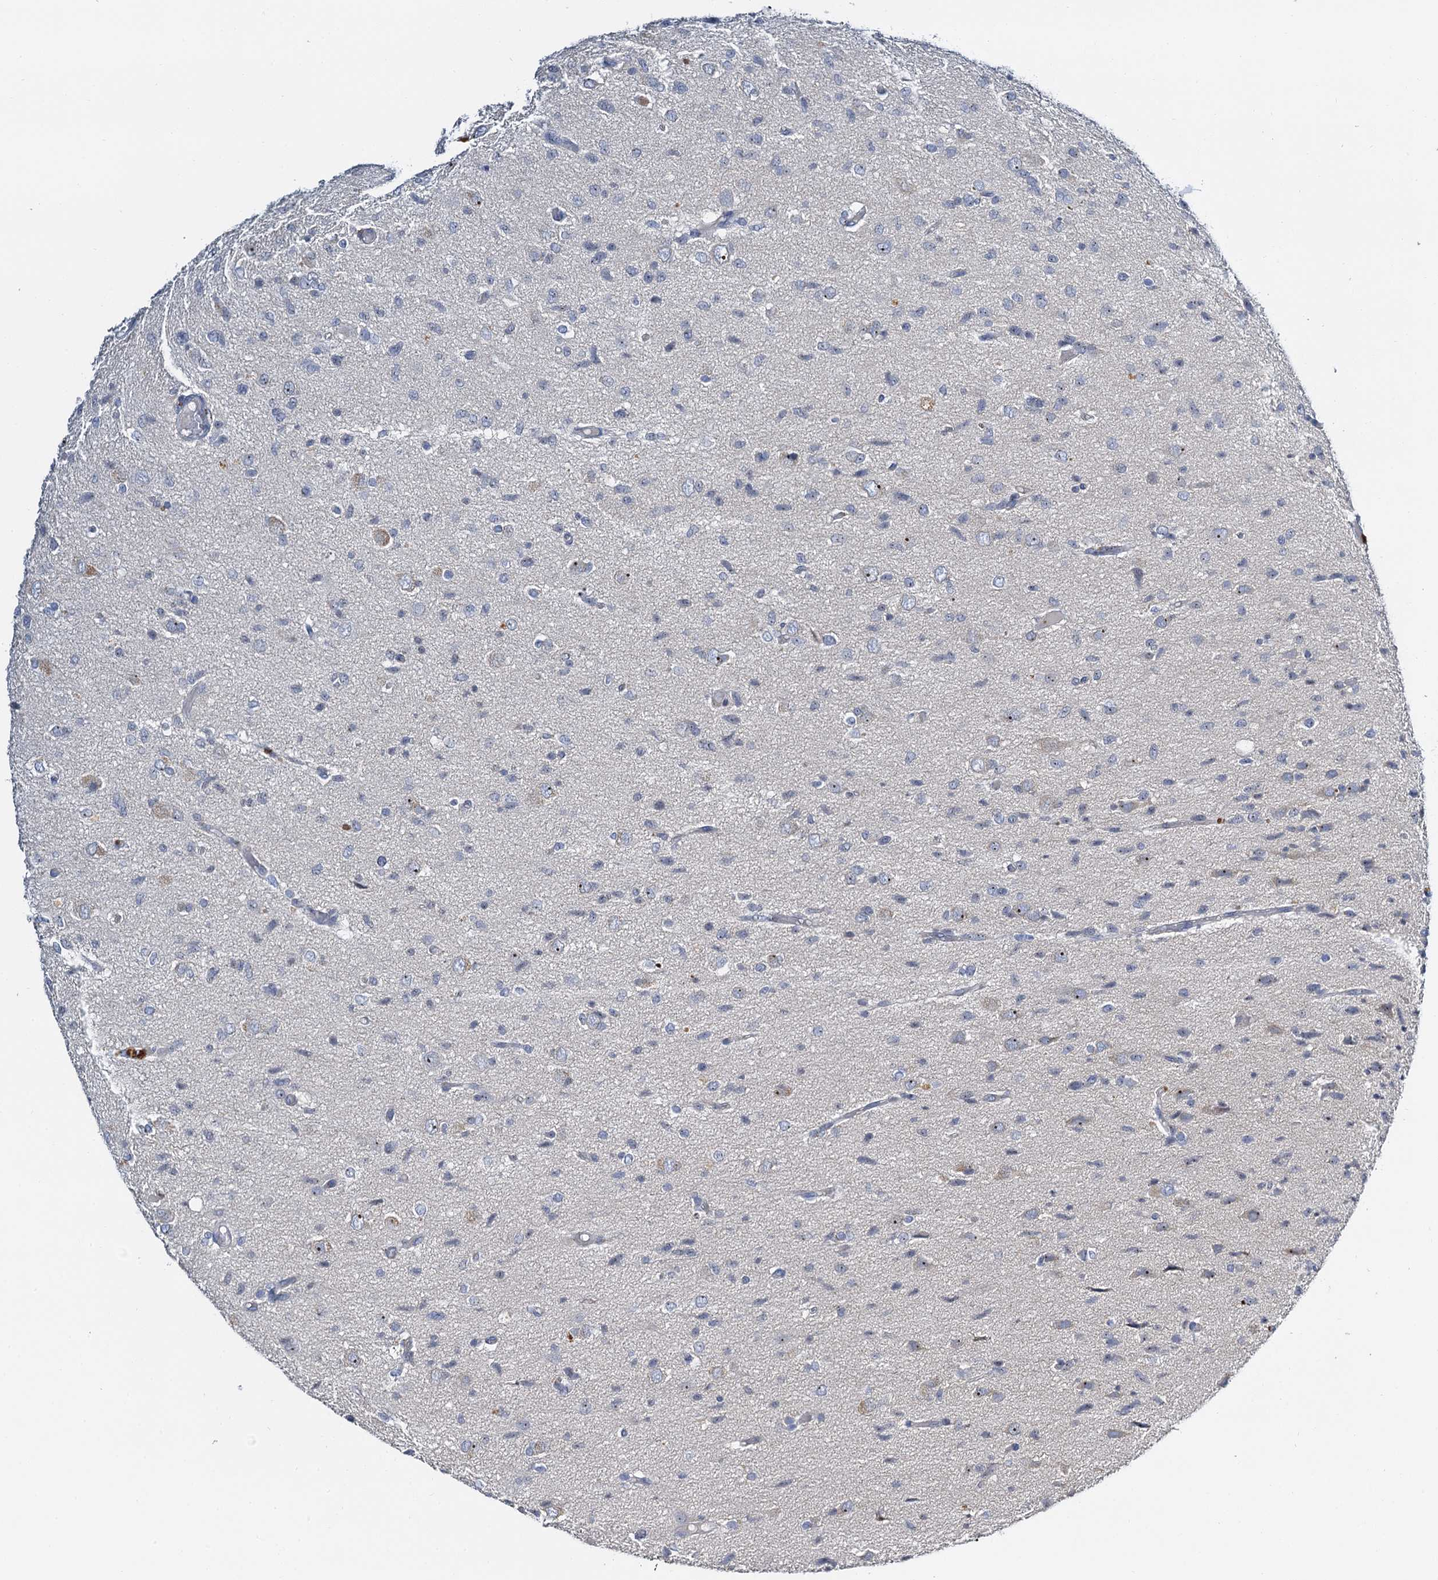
{"staining": {"intensity": "negative", "quantity": "none", "location": "none"}, "tissue": "glioma", "cell_type": "Tumor cells", "image_type": "cancer", "snomed": [{"axis": "morphology", "description": "Glioma, malignant, High grade"}, {"axis": "topography", "description": "Brain"}], "caption": "Immunohistochemical staining of malignant glioma (high-grade) displays no significant positivity in tumor cells. (DAB immunohistochemistry (IHC), high magnification).", "gene": "NOP2", "patient": {"sex": "female", "age": 59}}